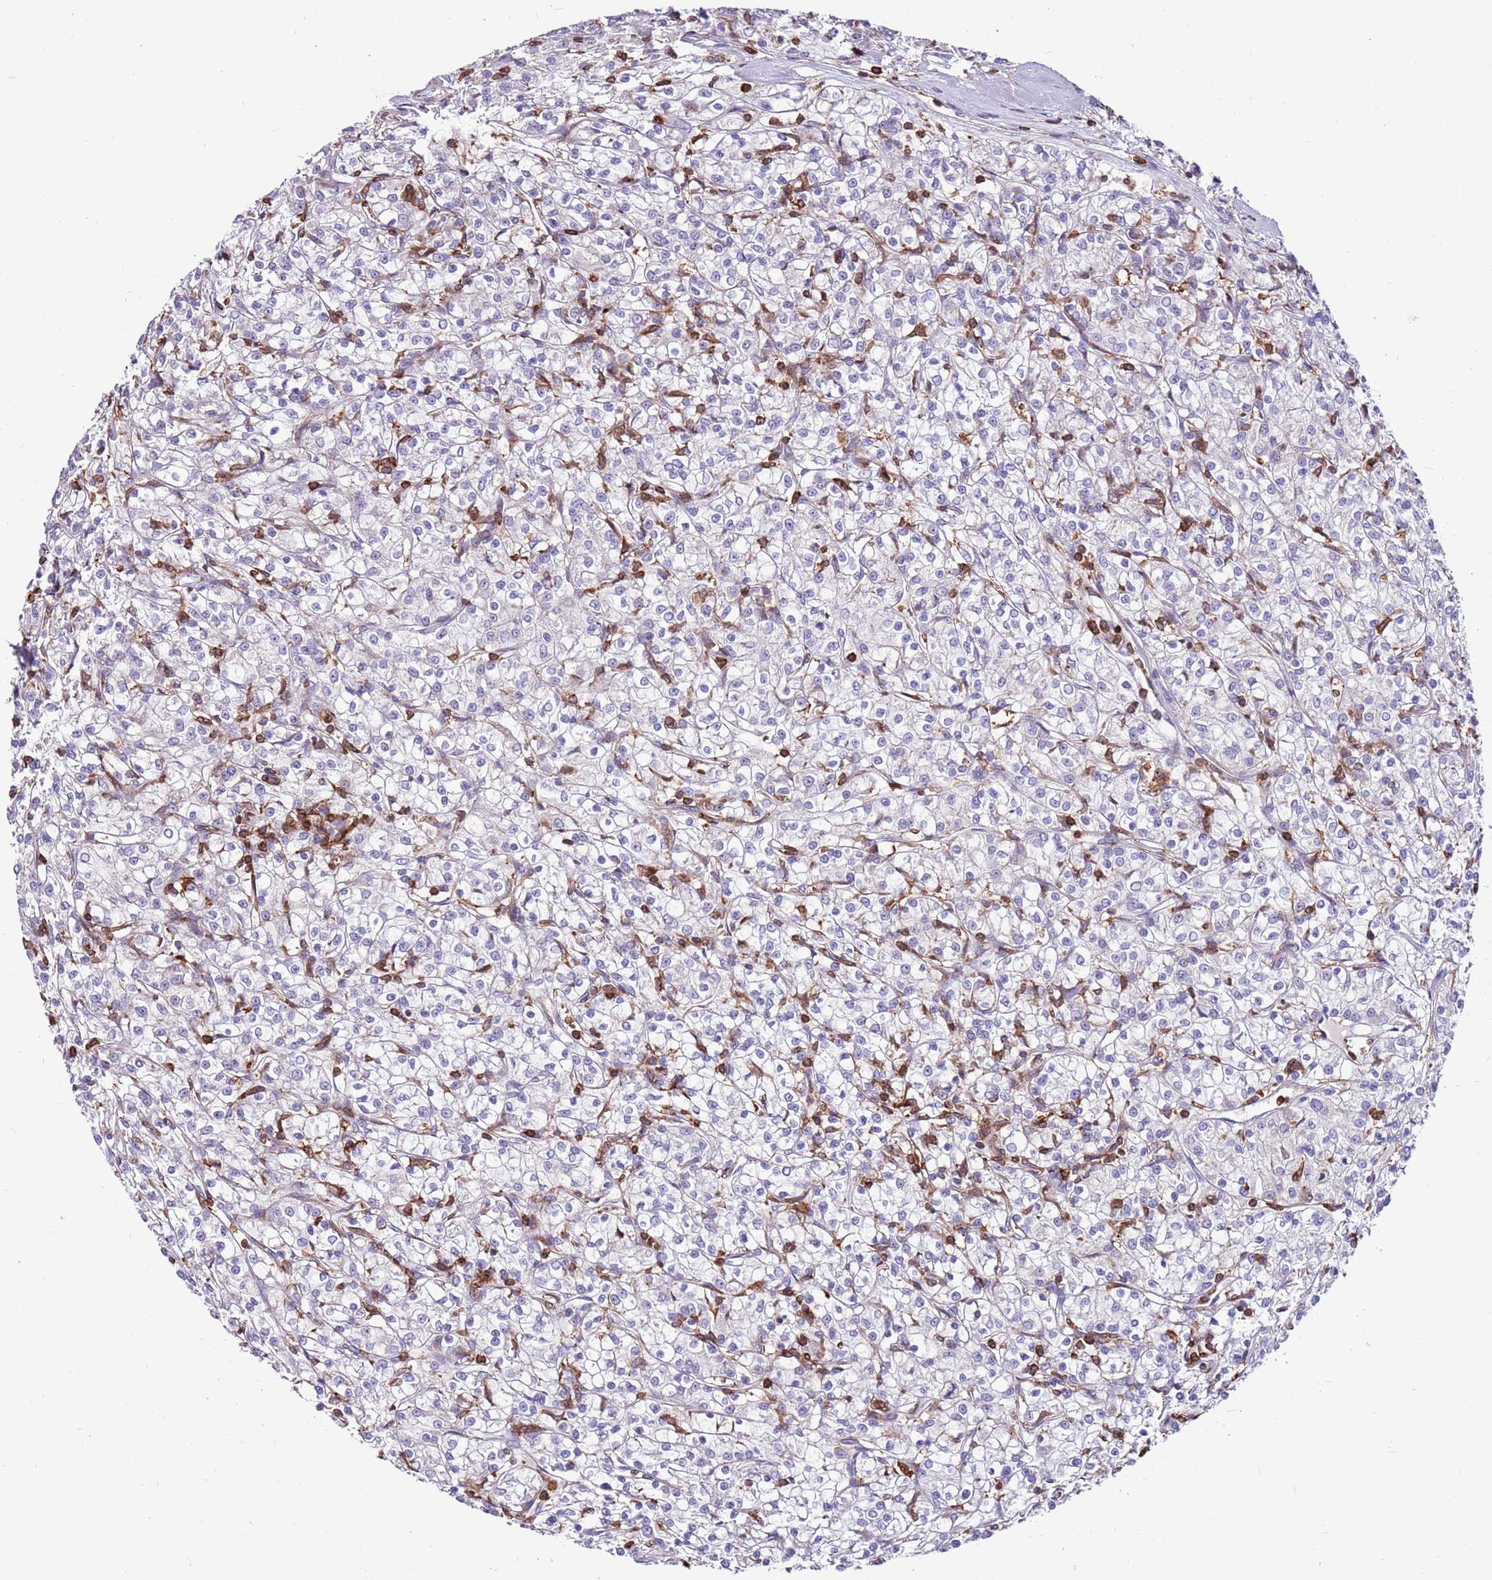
{"staining": {"intensity": "negative", "quantity": "none", "location": "none"}, "tissue": "renal cancer", "cell_type": "Tumor cells", "image_type": "cancer", "snomed": [{"axis": "morphology", "description": "Adenocarcinoma, NOS"}, {"axis": "topography", "description": "Kidney"}], "caption": "The image displays no staining of tumor cells in renal cancer (adenocarcinoma). The staining is performed using DAB (3,3'-diaminobenzidine) brown chromogen with nuclei counter-stained in using hematoxylin.", "gene": "ZSWIM1", "patient": {"sex": "female", "age": 59}}